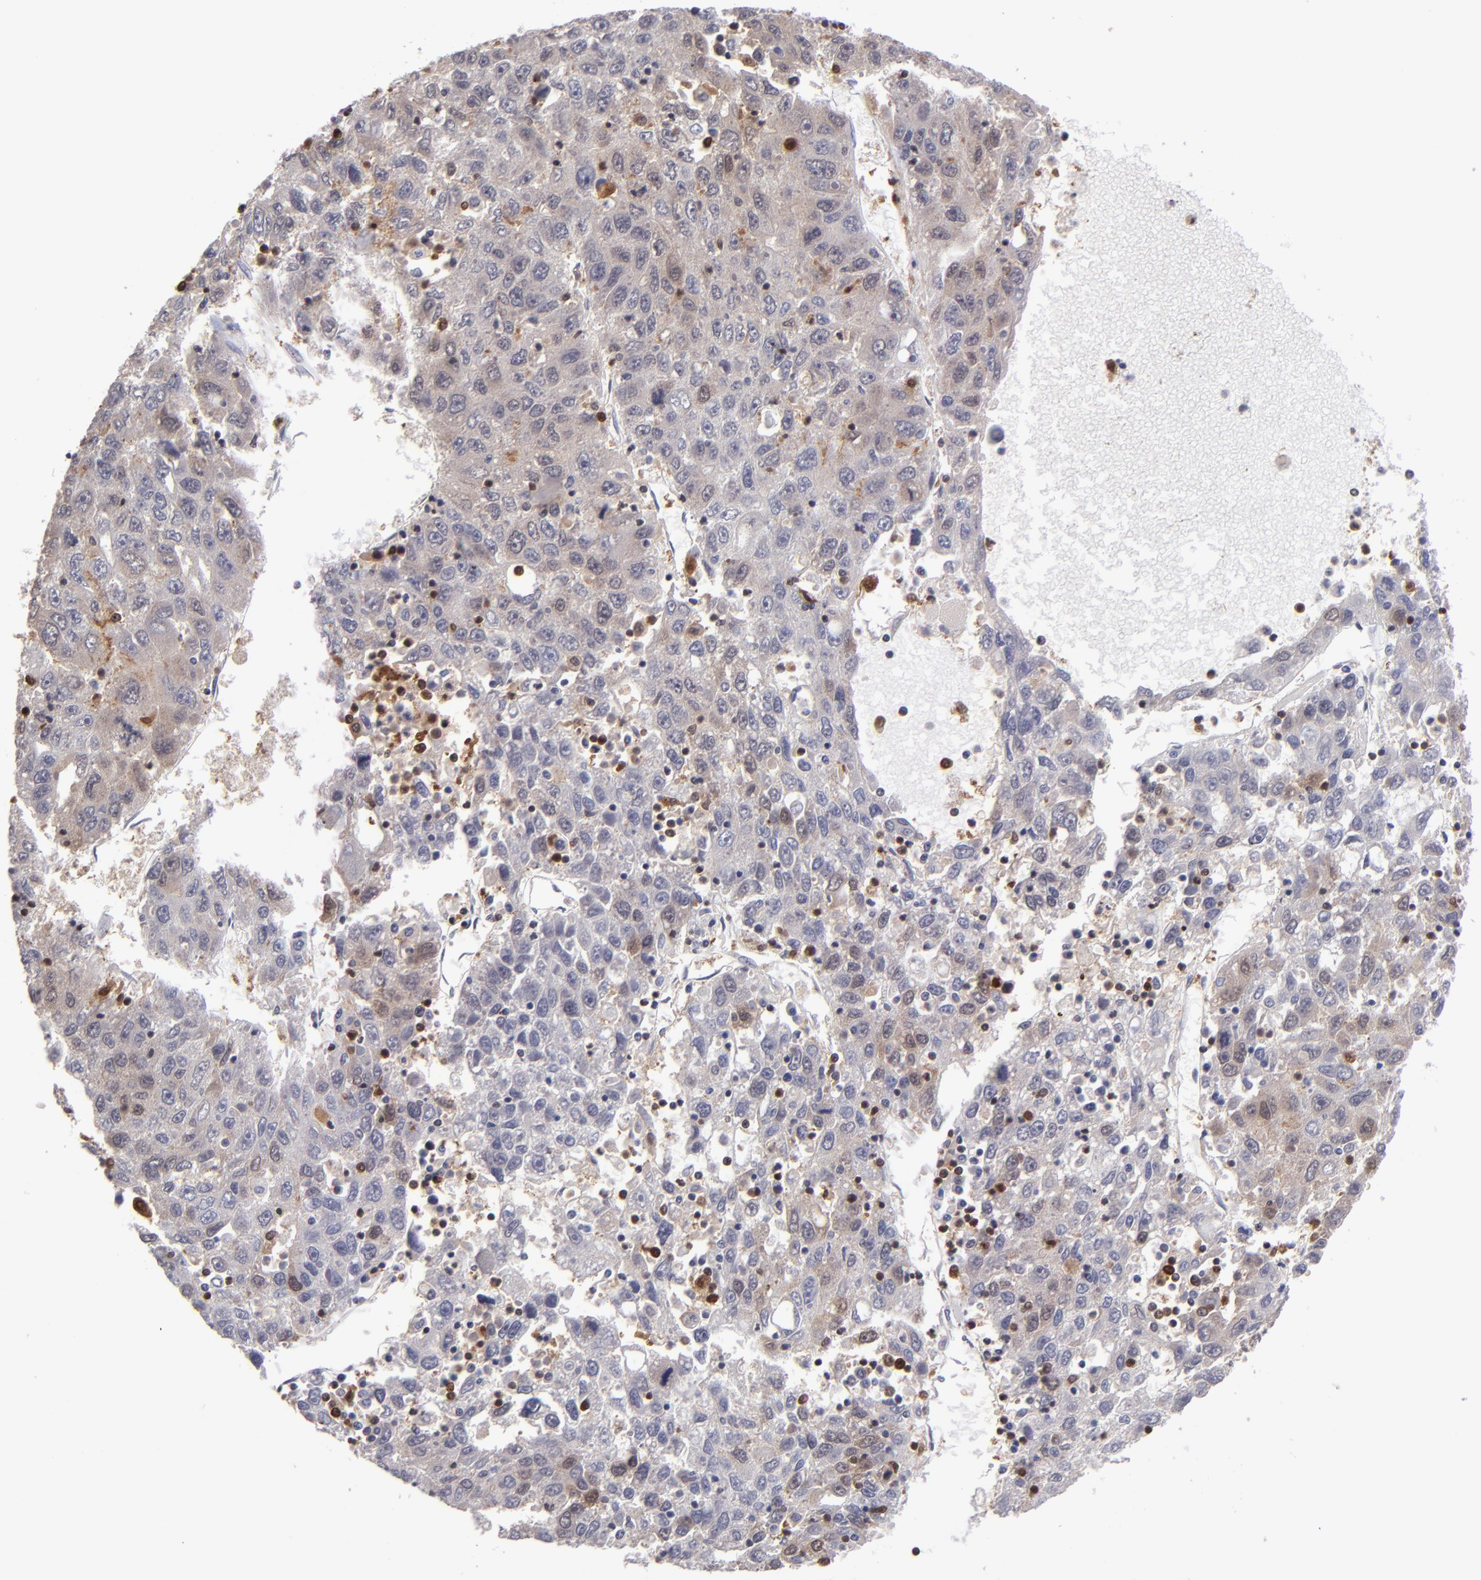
{"staining": {"intensity": "weak", "quantity": ">75%", "location": "cytoplasmic/membranous,nuclear"}, "tissue": "liver cancer", "cell_type": "Tumor cells", "image_type": "cancer", "snomed": [{"axis": "morphology", "description": "Carcinoma, Hepatocellular, NOS"}, {"axis": "topography", "description": "Liver"}], "caption": "Immunohistochemical staining of human liver cancer (hepatocellular carcinoma) demonstrates low levels of weak cytoplasmic/membranous and nuclear positivity in about >75% of tumor cells. (DAB (3,3'-diaminobenzidine) IHC with brightfield microscopy, high magnification).", "gene": "GRB2", "patient": {"sex": "male", "age": 49}}